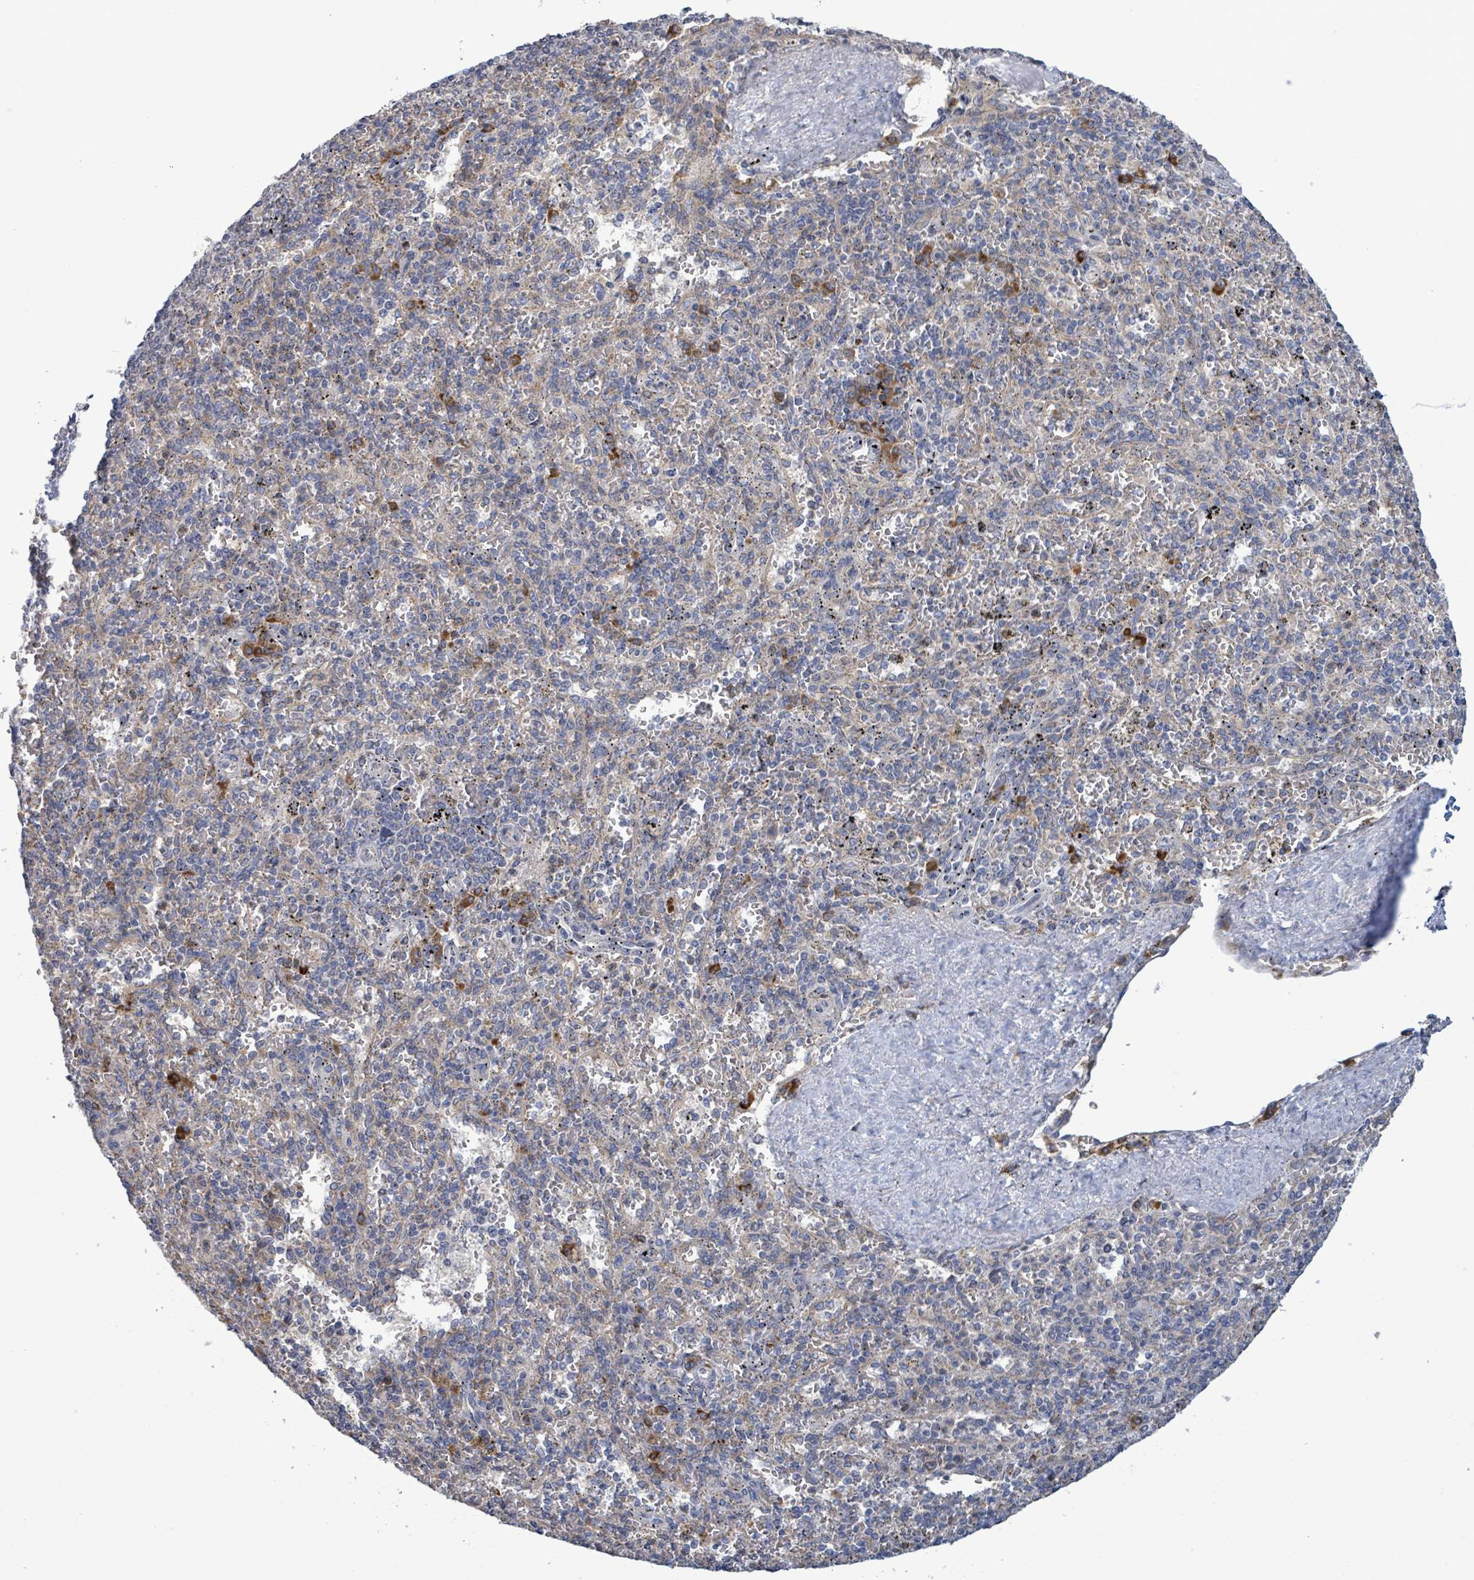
{"staining": {"intensity": "negative", "quantity": "none", "location": "none"}, "tissue": "spleen", "cell_type": "Cells in red pulp", "image_type": "normal", "snomed": [{"axis": "morphology", "description": "Normal tissue, NOS"}, {"axis": "topography", "description": "Spleen"}], "caption": "Cells in red pulp show no significant protein positivity in benign spleen. The staining was performed using DAB (3,3'-diaminobenzidine) to visualize the protein expression in brown, while the nuclei were stained in blue with hematoxylin (Magnification: 20x).", "gene": "ATP13A1", "patient": {"sex": "male", "age": 82}}